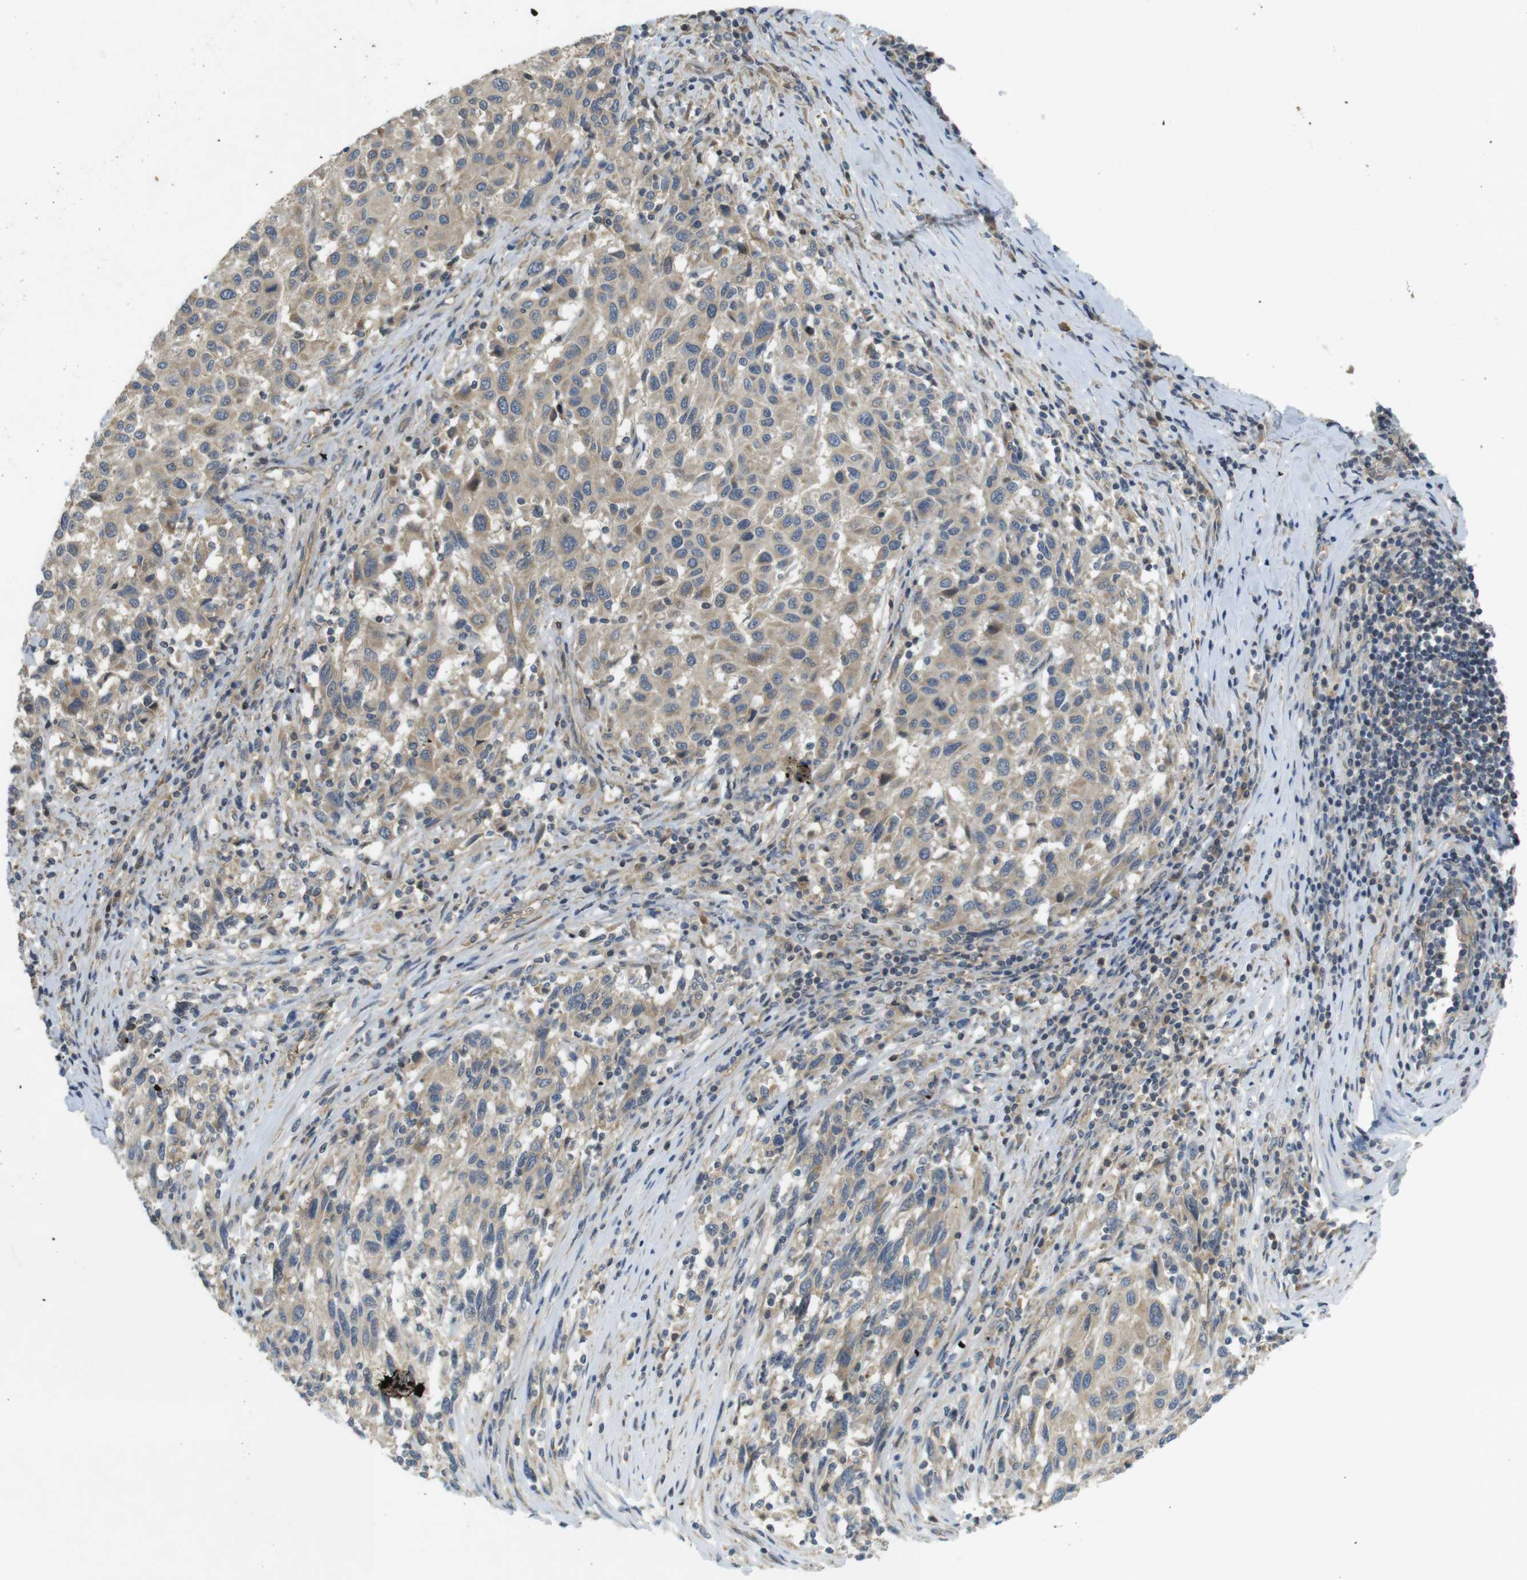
{"staining": {"intensity": "weak", "quantity": ">75%", "location": "cytoplasmic/membranous"}, "tissue": "melanoma", "cell_type": "Tumor cells", "image_type": "cancer", "snomed": [{"axis": "morphology", "description": "Malignant melanoma, Metastatic site"}, {"axis": "topography", "description": "Lymph node"}], "caption": "Malignant melanoma (metastatic site) stained with IHC reveals weak cytoplasmic/membranous positivity in approximately >75% of tumor cells.", "gene": "CLTC", "patient": {"sex": "male", "age": 61}}